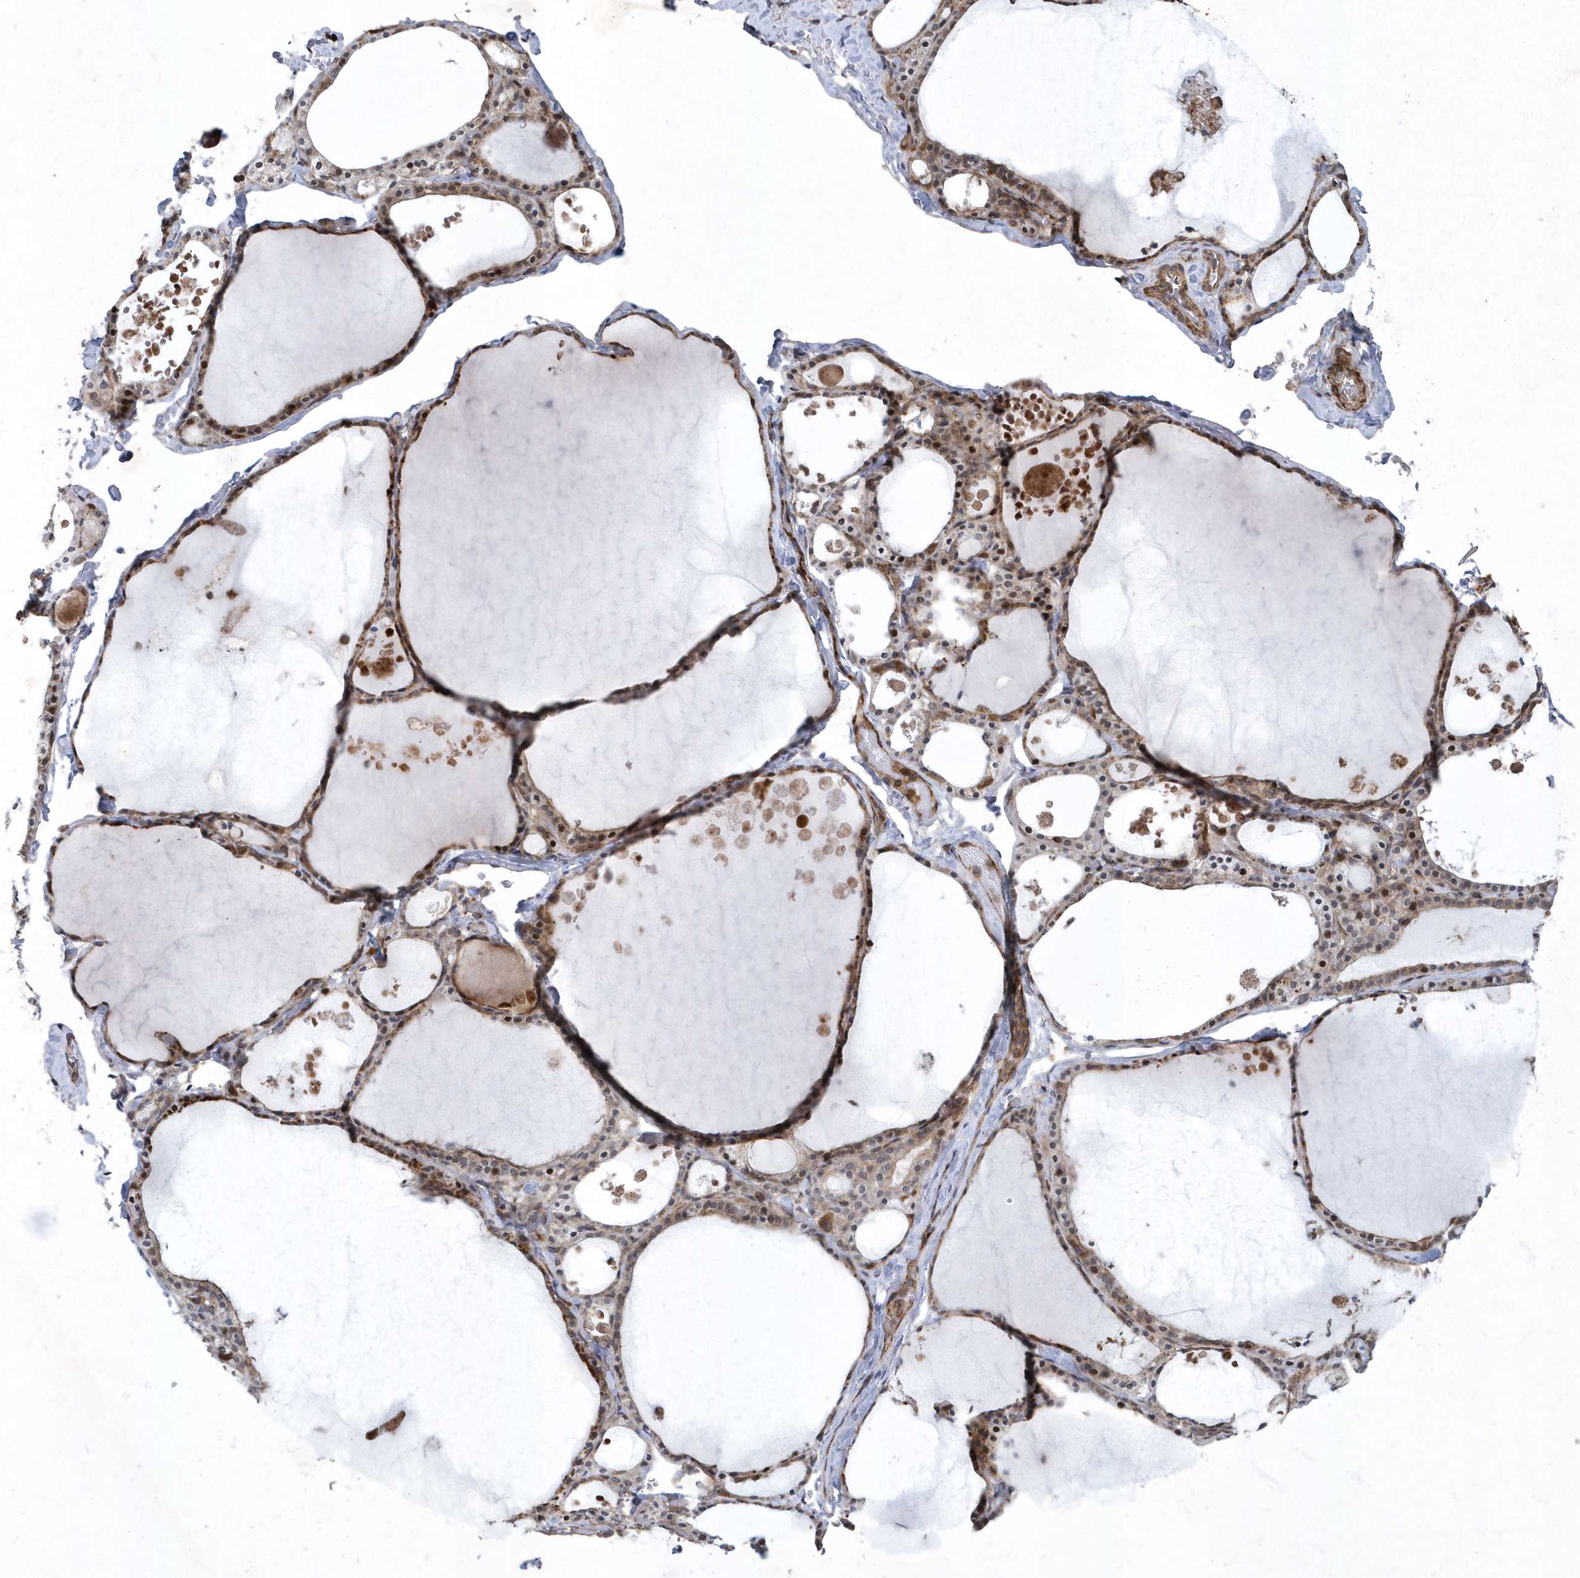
{"staining": {"intensity": "moderate", "quantity": ">75%", "location": "cytoplasmic/membranous"}, "tissue": "thyroid gland", "cell_type": "Glandular cells", "image_type": "normal", "snomed": [{"axis": "morphology", "description": "Normal tissue, NOS"}, {"axis": "topography", "description": "Thyroid gland"}], "caption": "Glandular cells exhibit moderate cytoplasmic/membranous positivity in approximately >75% of cells in unremarkable thyroid gland.", "gene": "N4BP2", "patient": {"sex": "male", "age": 56}}